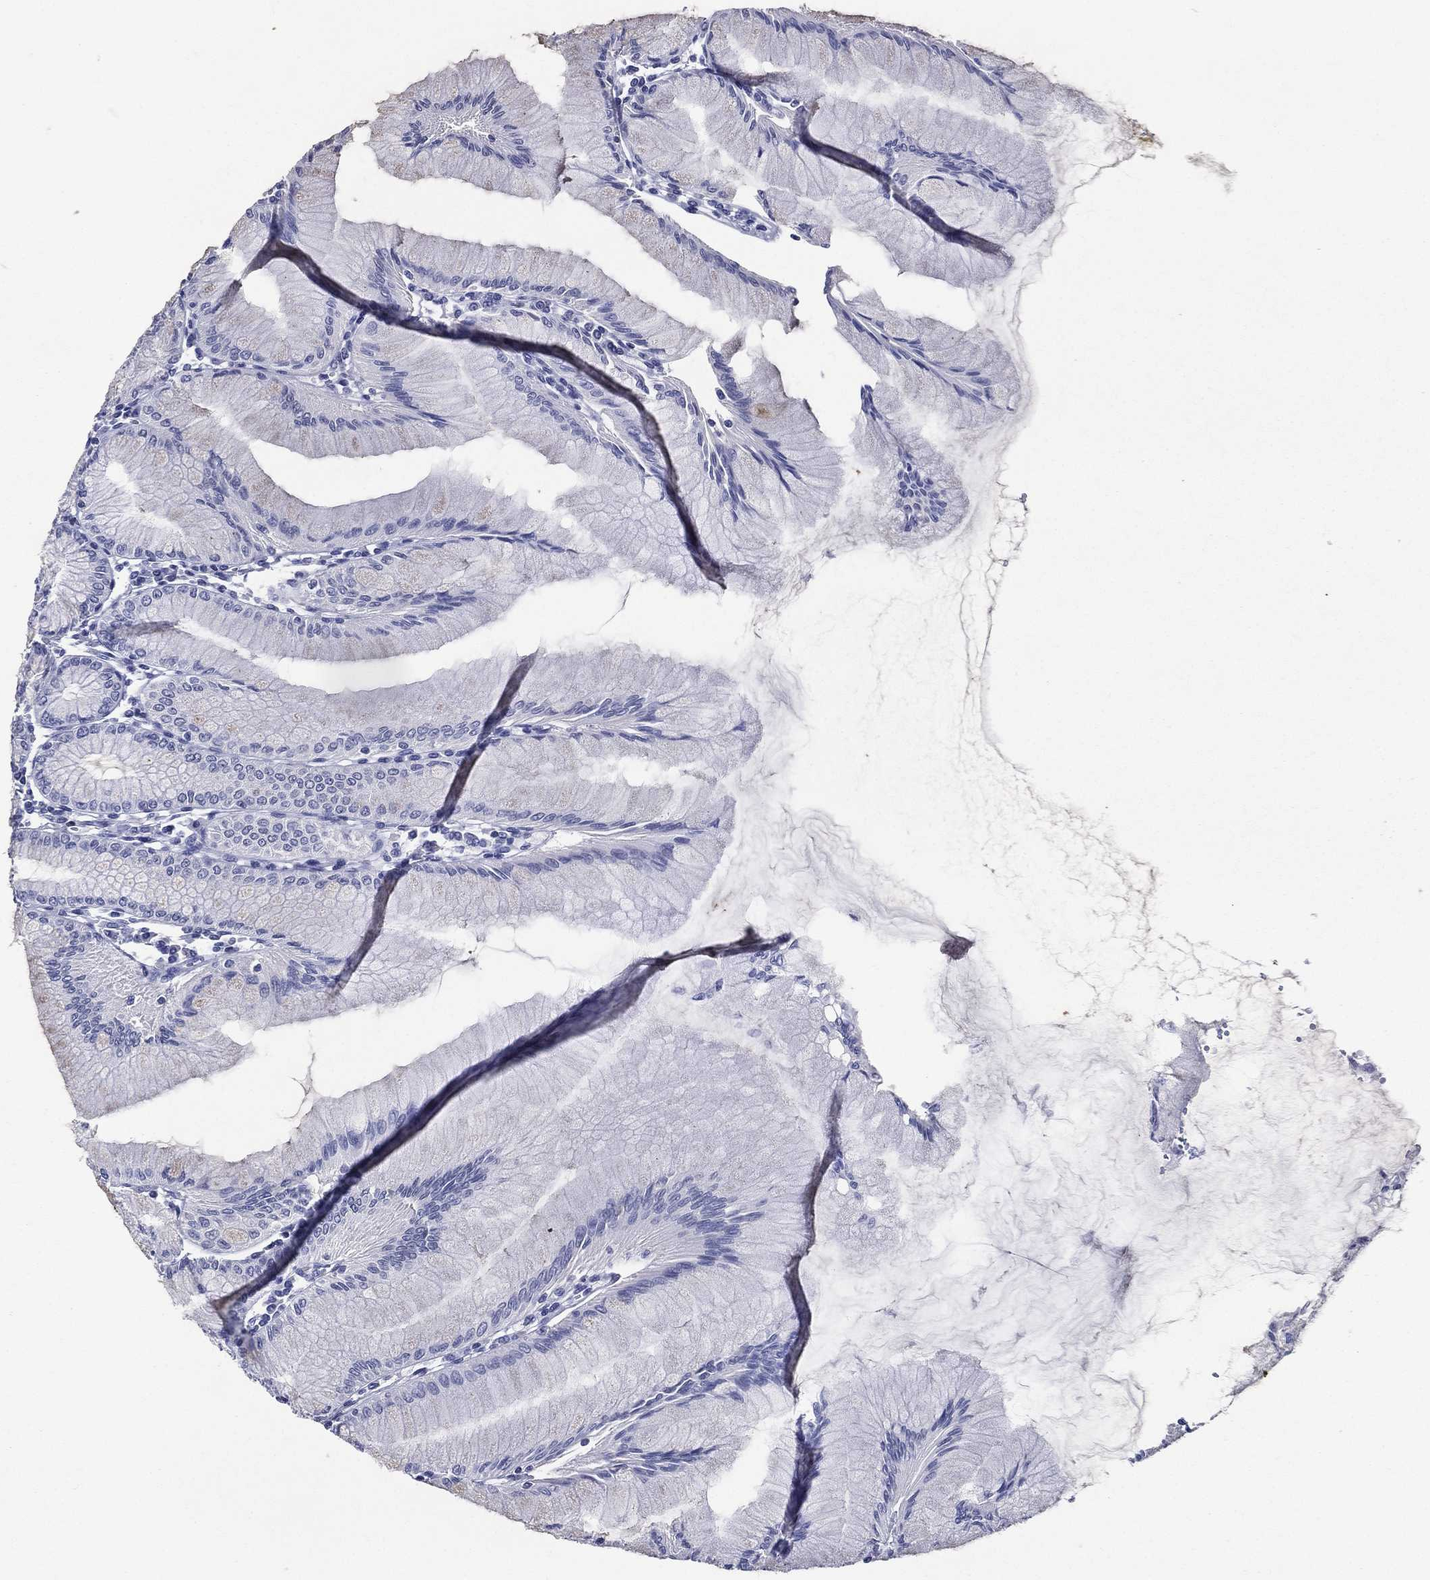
{"staining": {"intensity": "negative", "quantity": "none", "location": "none"}, "tissue": "stomach", "cell_type": "Glandular cells", "image_type": "normal", "snomed": [{"axis": "morphology", "description": "Normal tissue, NOS"}, {"axis": "topography", "description": "Stomach"}], "caption": "An image of human stomach is negative for staining in glandular cells. (IHC, brightfield microscopy, high magnification).", "gene": "ACE2", "patient": {"sex": "female", "age": 57}}